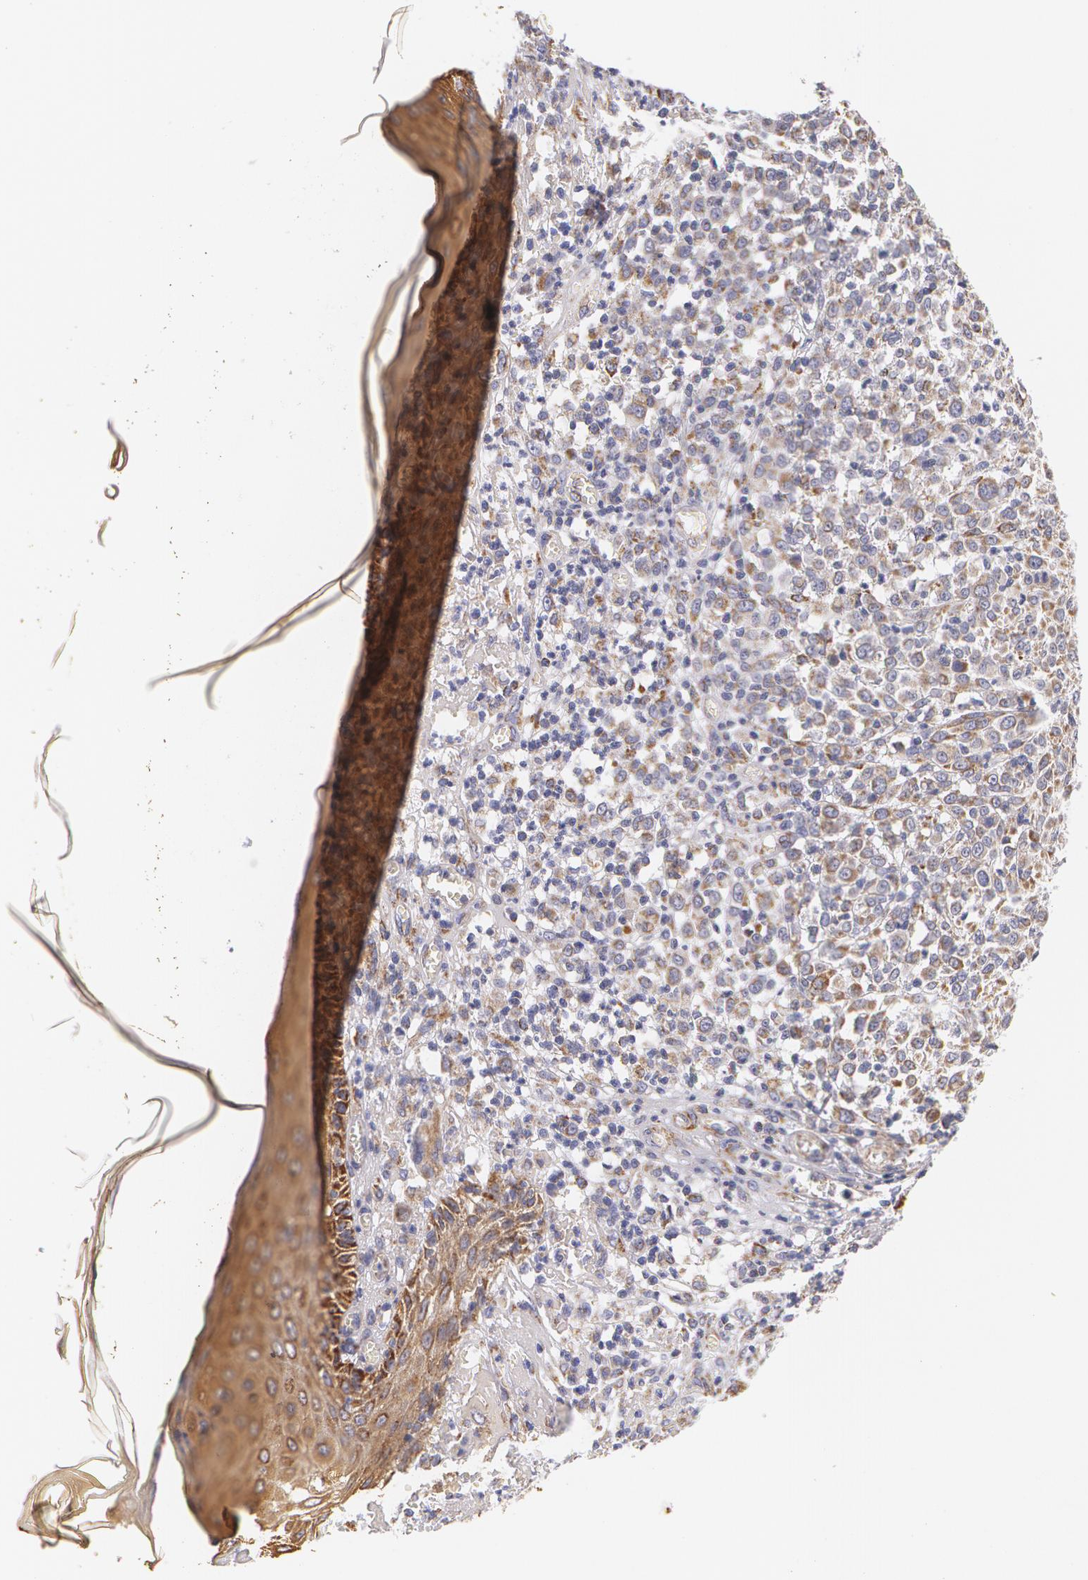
{"staining": {"intensity": "weak", "quantity": "25%-75%", "location": "cytoplasmic/membranous"}, "tissue": "melanoma", "cell_type": "Tumor cells", "image_type": "cancer", "snomed": [{"axis": "morphology", "description": "Malignant melanoma, NOS"}, {"axis": "topography", "description": "Skin"}], "caption": "About 25%-75% of tumor cells in human melanoma exhibit weak cytoplasmic/membranous protein positivity as visualized by brown immunohistochemical staining.", "gene": "KRT18", "patient": {"sex": "female", "age": 49}}